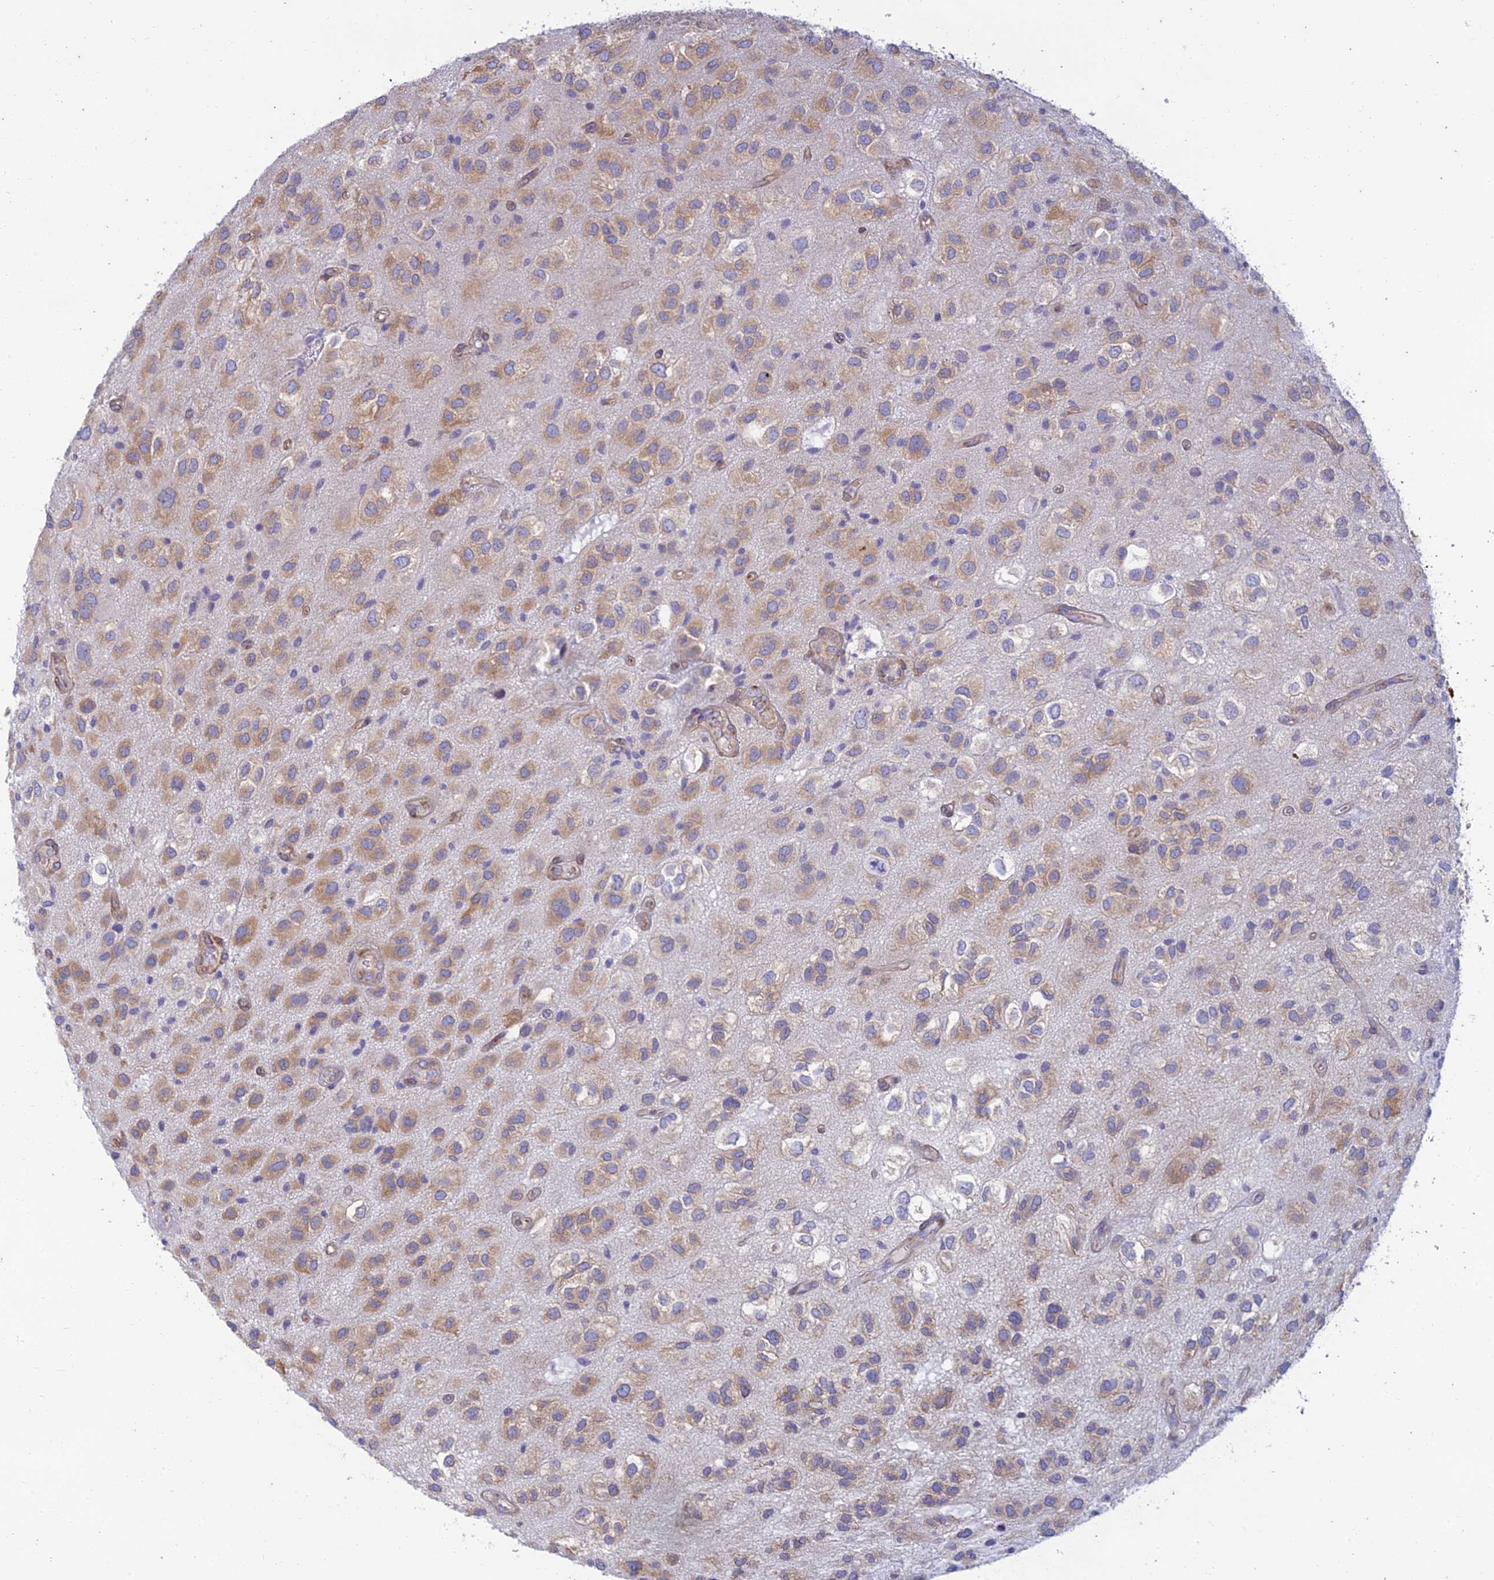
{"staining": {"intensity": "moderate", "quantity": "25%-75%", "location": "cytoplasmic/membranous"}, "tissue": "glioma", "cell_type": "Tumor cells", "image_type": "cancer", "snomed": [{"axis": "morphology", "description": "Glioma, malignant, Low grade"}, {"axis": "topography", "description": "Brain"}], "caption": "Moderate cytoplasmic/membranous positivity for a protein is appreciated in approximately 25%-75% of tumor cells of glioma using immunohistochemistry (IHC).", "gene": "PTCD2", "patient": {"sex": "male", "age": 66}}